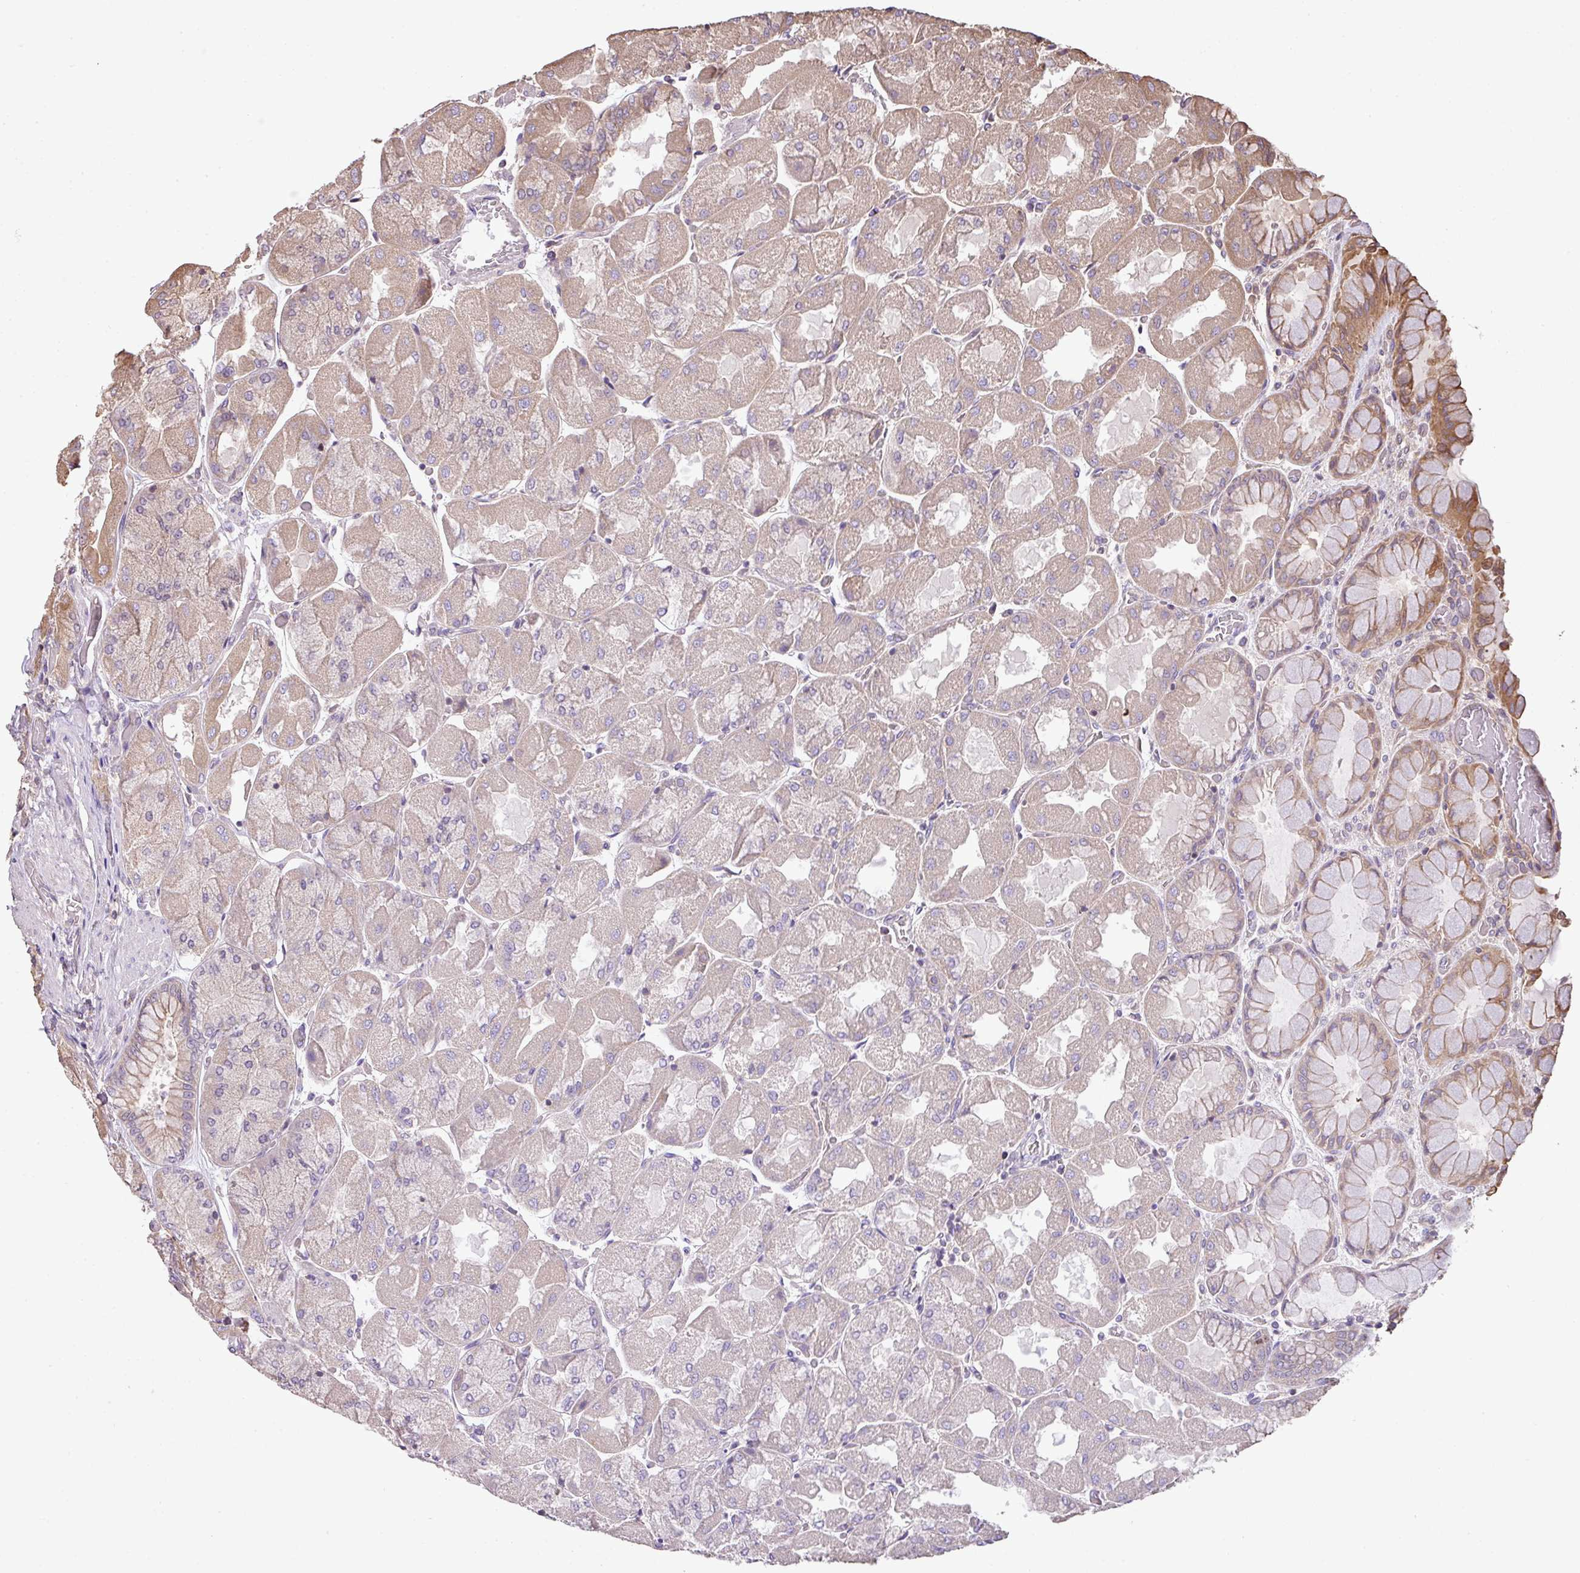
{"staining": {"intensity": "moderate", "quantity": ">75%", "location": "cytoplasmic/membranous"}, "tissue": "stomach", "cell_type": "Glandular cells", "image_type": "normal", "snomed": [{"axis": "morphology", "description": "Normal tissue, NOS"}, {"axis": "topography", "description": "Stomach"}], "caption": "Glandular cells demonstrate medium levels of moderate cytoplasmic/membranous positivity in approximately >75% of cells in benign human stomach. (DAB (3,3'-diaminobenzidine) IHC with brightfield microscopy, high magnification).", "gene": "VENTX", "patient": {"sex": "female", "age": 61}}